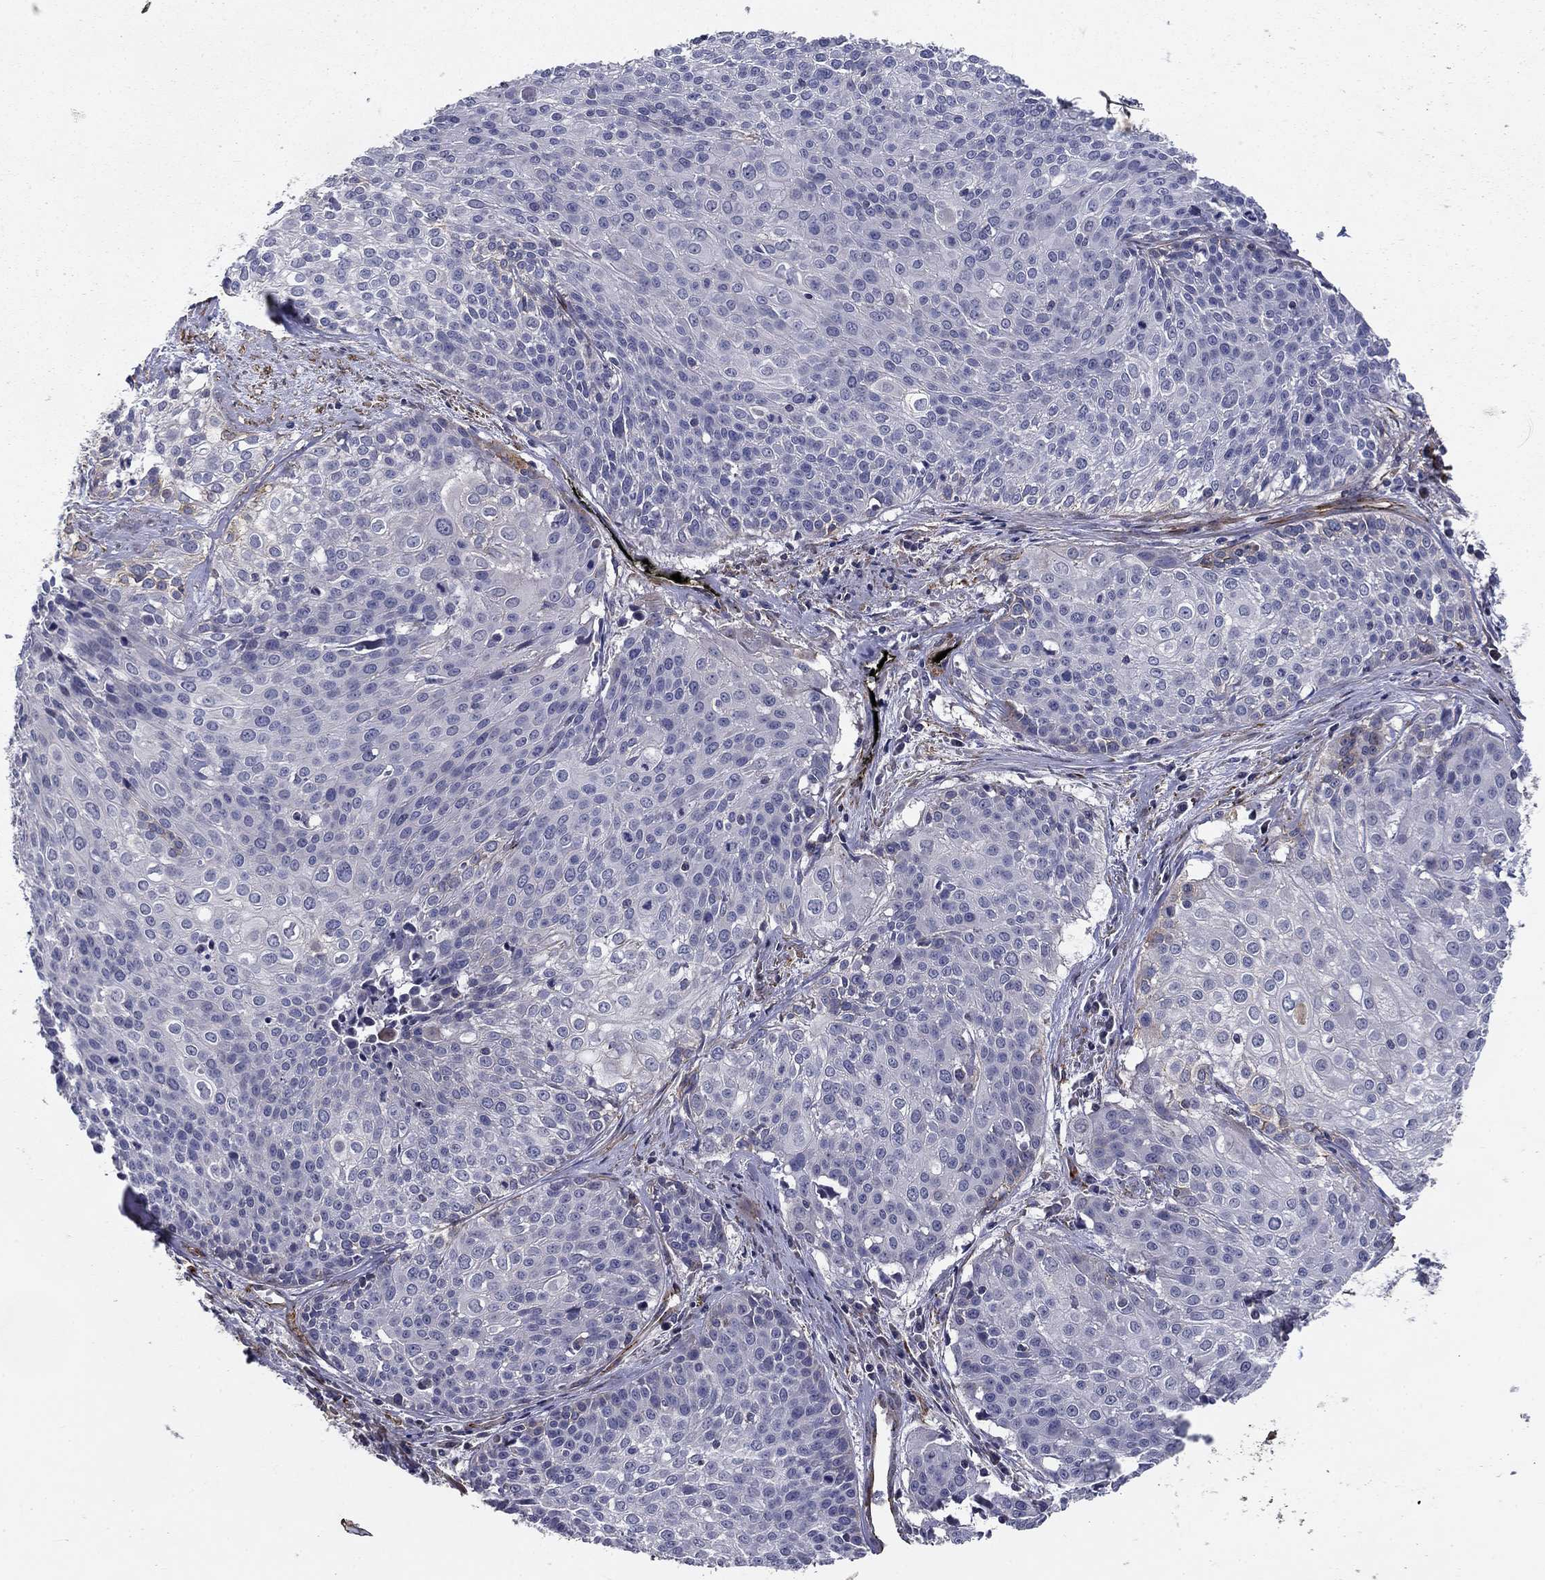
{"staining": {"intensity": "negative", "quantity": "none", "location": "none"}, "tissue": "cervical cancer", "cell_type": "Tumor cells", "image_type": "cancer", "snomed": [{"axis": "morphology", "description": "Squamous cell carcinoma, NOS"}, {"axis": "topography", "description": "Cervix"}], "caption": "The immunohistochemistry (IHC) photomicrograph has no significant expression in tumor cells of cervical cancer tissue.", "gene": "SYNC", "patient": {"sex": "female", "age": 39}}